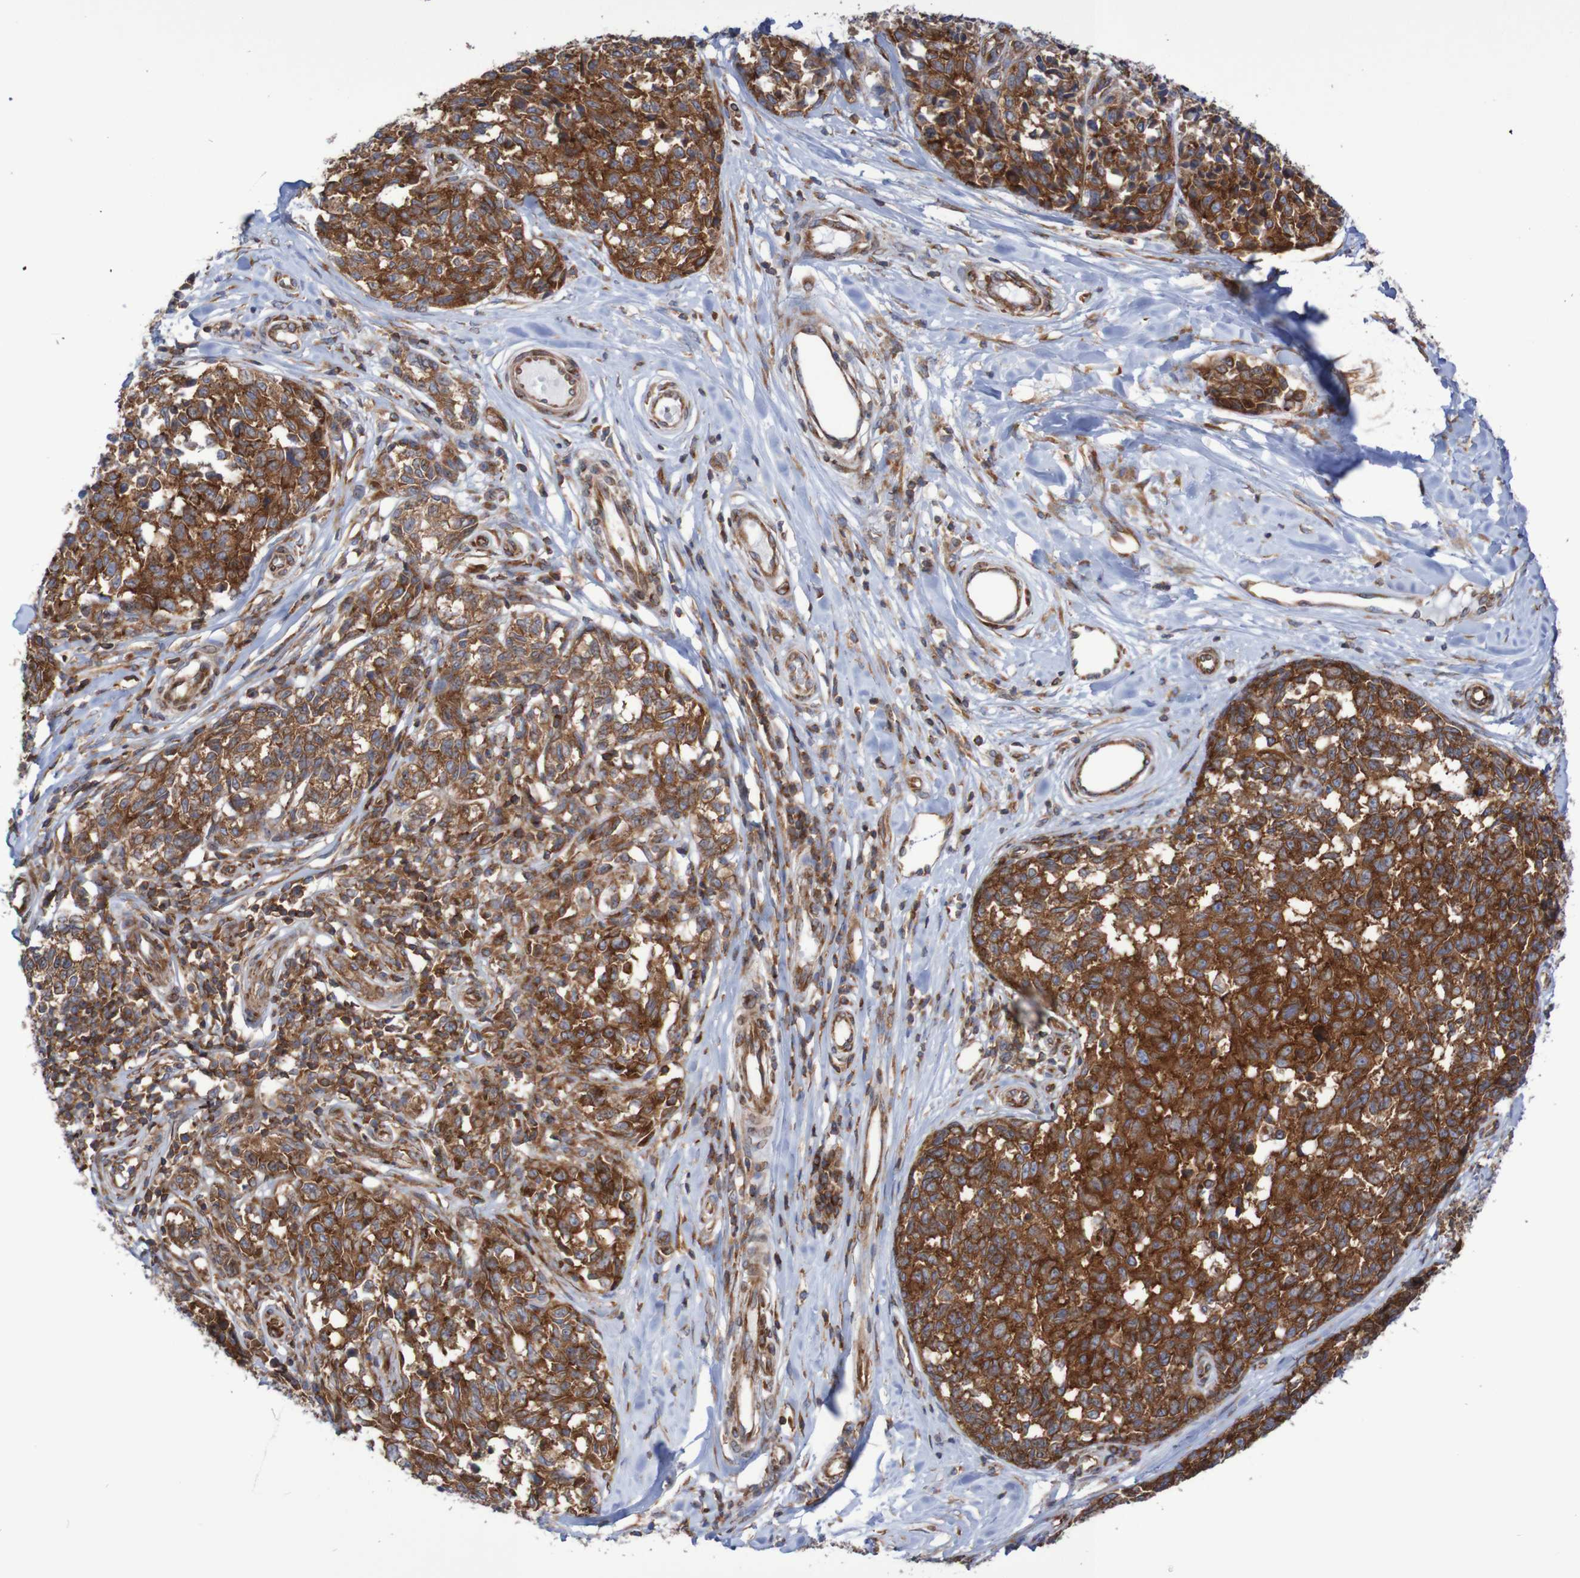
{"staining": {"intensity": "strong", "quantity": ">75%", "location": "cytoplasmic/membranous"}, "tissue": "melanoma", "cell_type": "Tumor cells", "image_type": "cancer", "snomed": [{"axis": "morphology", "description": "Malignant melanoma, NOS"}, {"axis": "topography", "description": "Skin"}], "caption": "Human melanoma stained for a protein (brown) reveals strong cytoplasmic/membranous positive staining in approximately >75% of tumor cells.", "gene": "FXR2", "patient": {"sex": "female", "age": 64}}